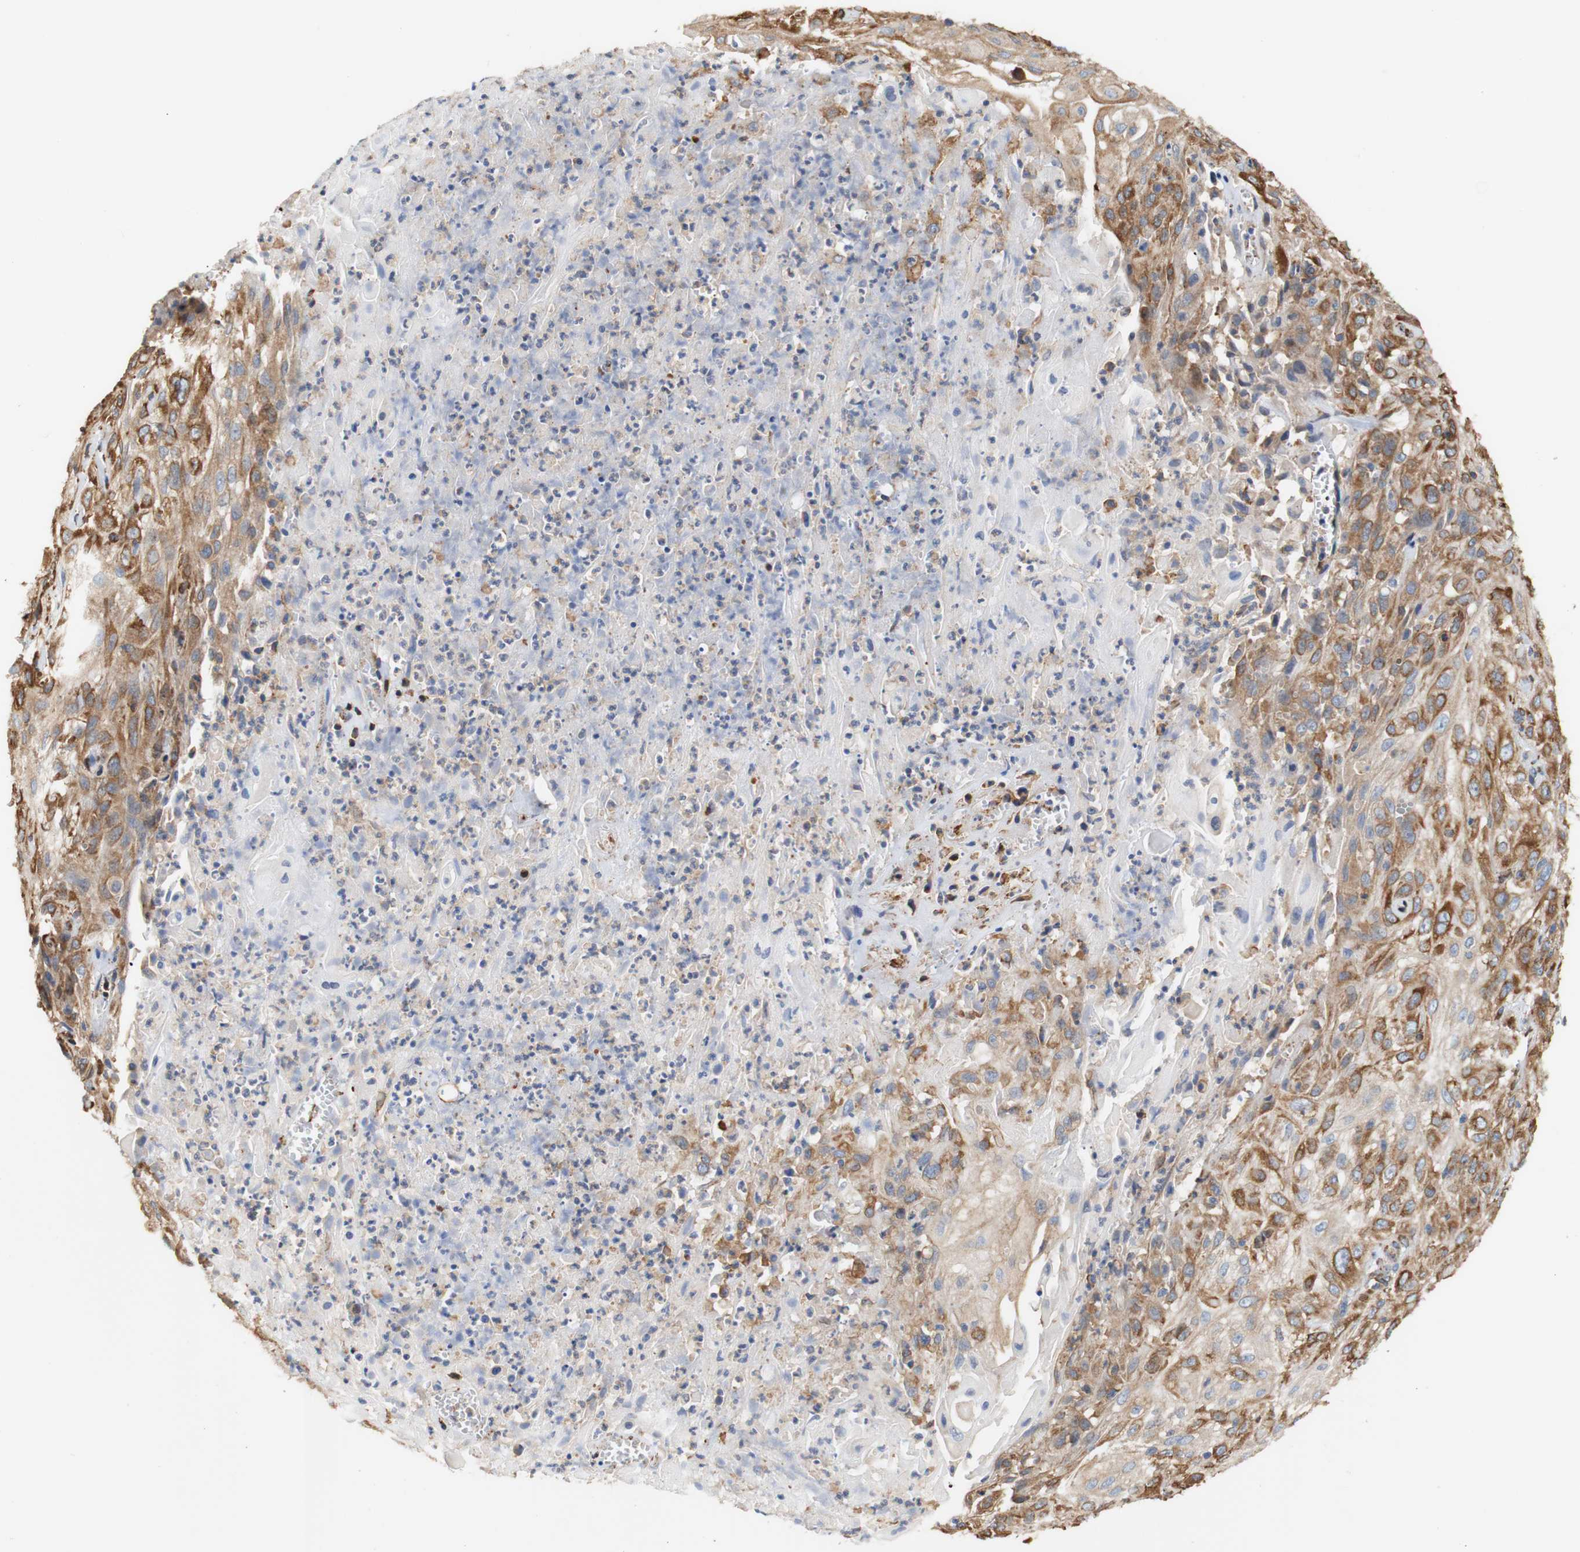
{"staining": {"intensity": "moderate", "quantity": ">75%", "location": "cytoplasmic/membranous"}, "tissue": "skin cancer", "cell_type": "Tumor cells", "image_type": "cancer", "snomed": [{"axis": "morphology", "description": "Squamous cell carcinoma, NOS"}, {"axis": "topography", "description": "Skin"}], "caption": "Immunohistochemistry image of neoplastic tissue: squamous cell carcinoma (skin) stained using immunohistochemistry demonstrates medium levels of moderate protein expression localized specifically in the cytoplasmic/membranous of tumor cells, appearing as a cytoplasmic/membranous brown color.", "gene": "EIF2AK4", "patient": {"sex": "male", "age": 75}}